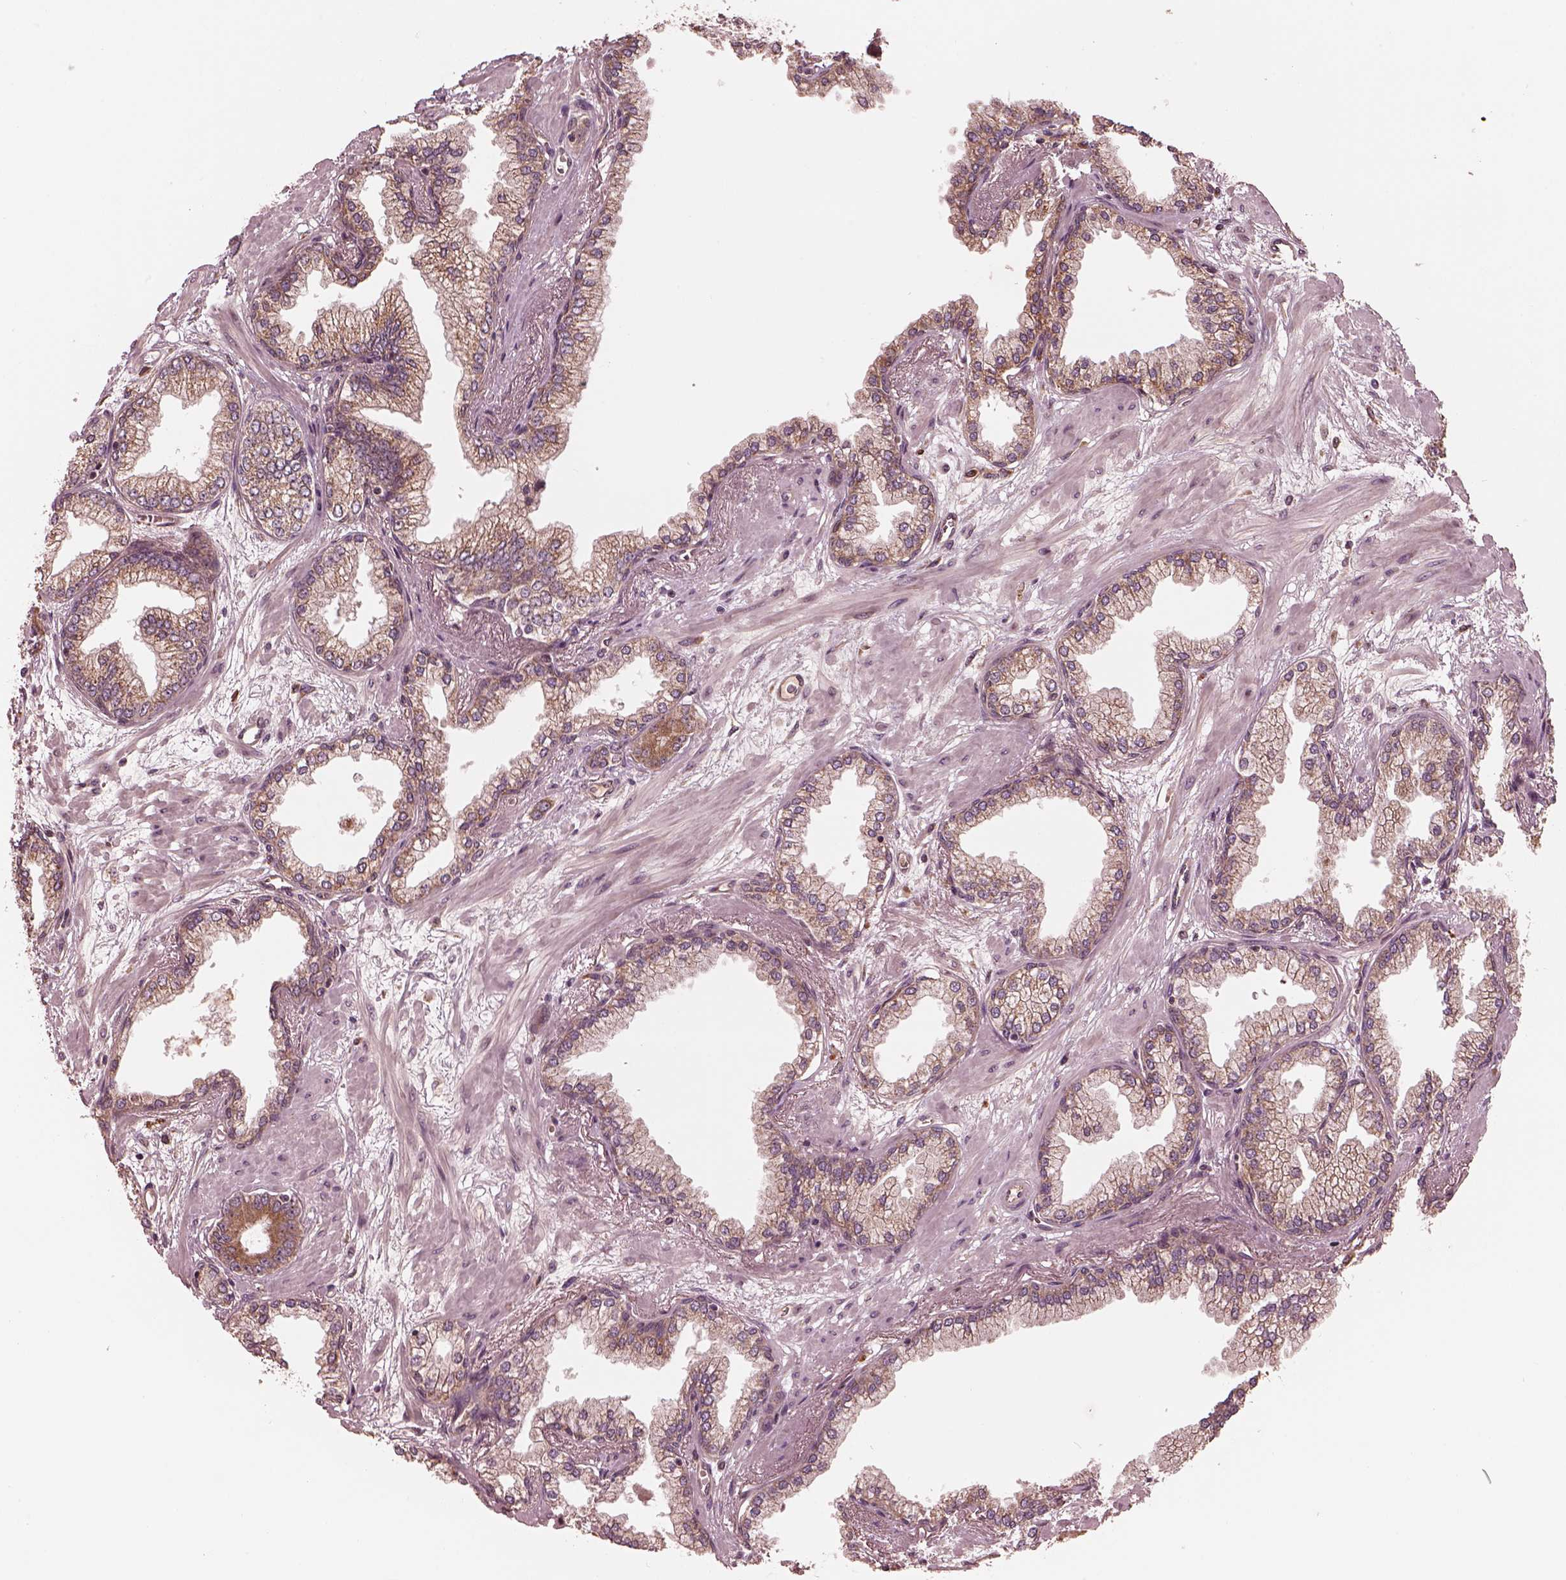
{"staining": {"intensity": "moderate", "quantity": ">75%", "location": "cytoplasmic/membranous"}, "tissue": "prostate cancer", "cell_type": "Tumor cells", "image_type": "cancer", "snomed": [{"axis": "morphology", "description": "Adenocarcinoma, Low grade"}, {"axis": "topography", "description": "Prostate"}], "caption": "Moderate cytoplasmic/membranous protein staining is identified in about >75% of tumor cells in prostate cancer (adenocarcinoma (low-grade)).", "gene": "PIK3R2", "patient": {"sex": "male", "age": 64}}